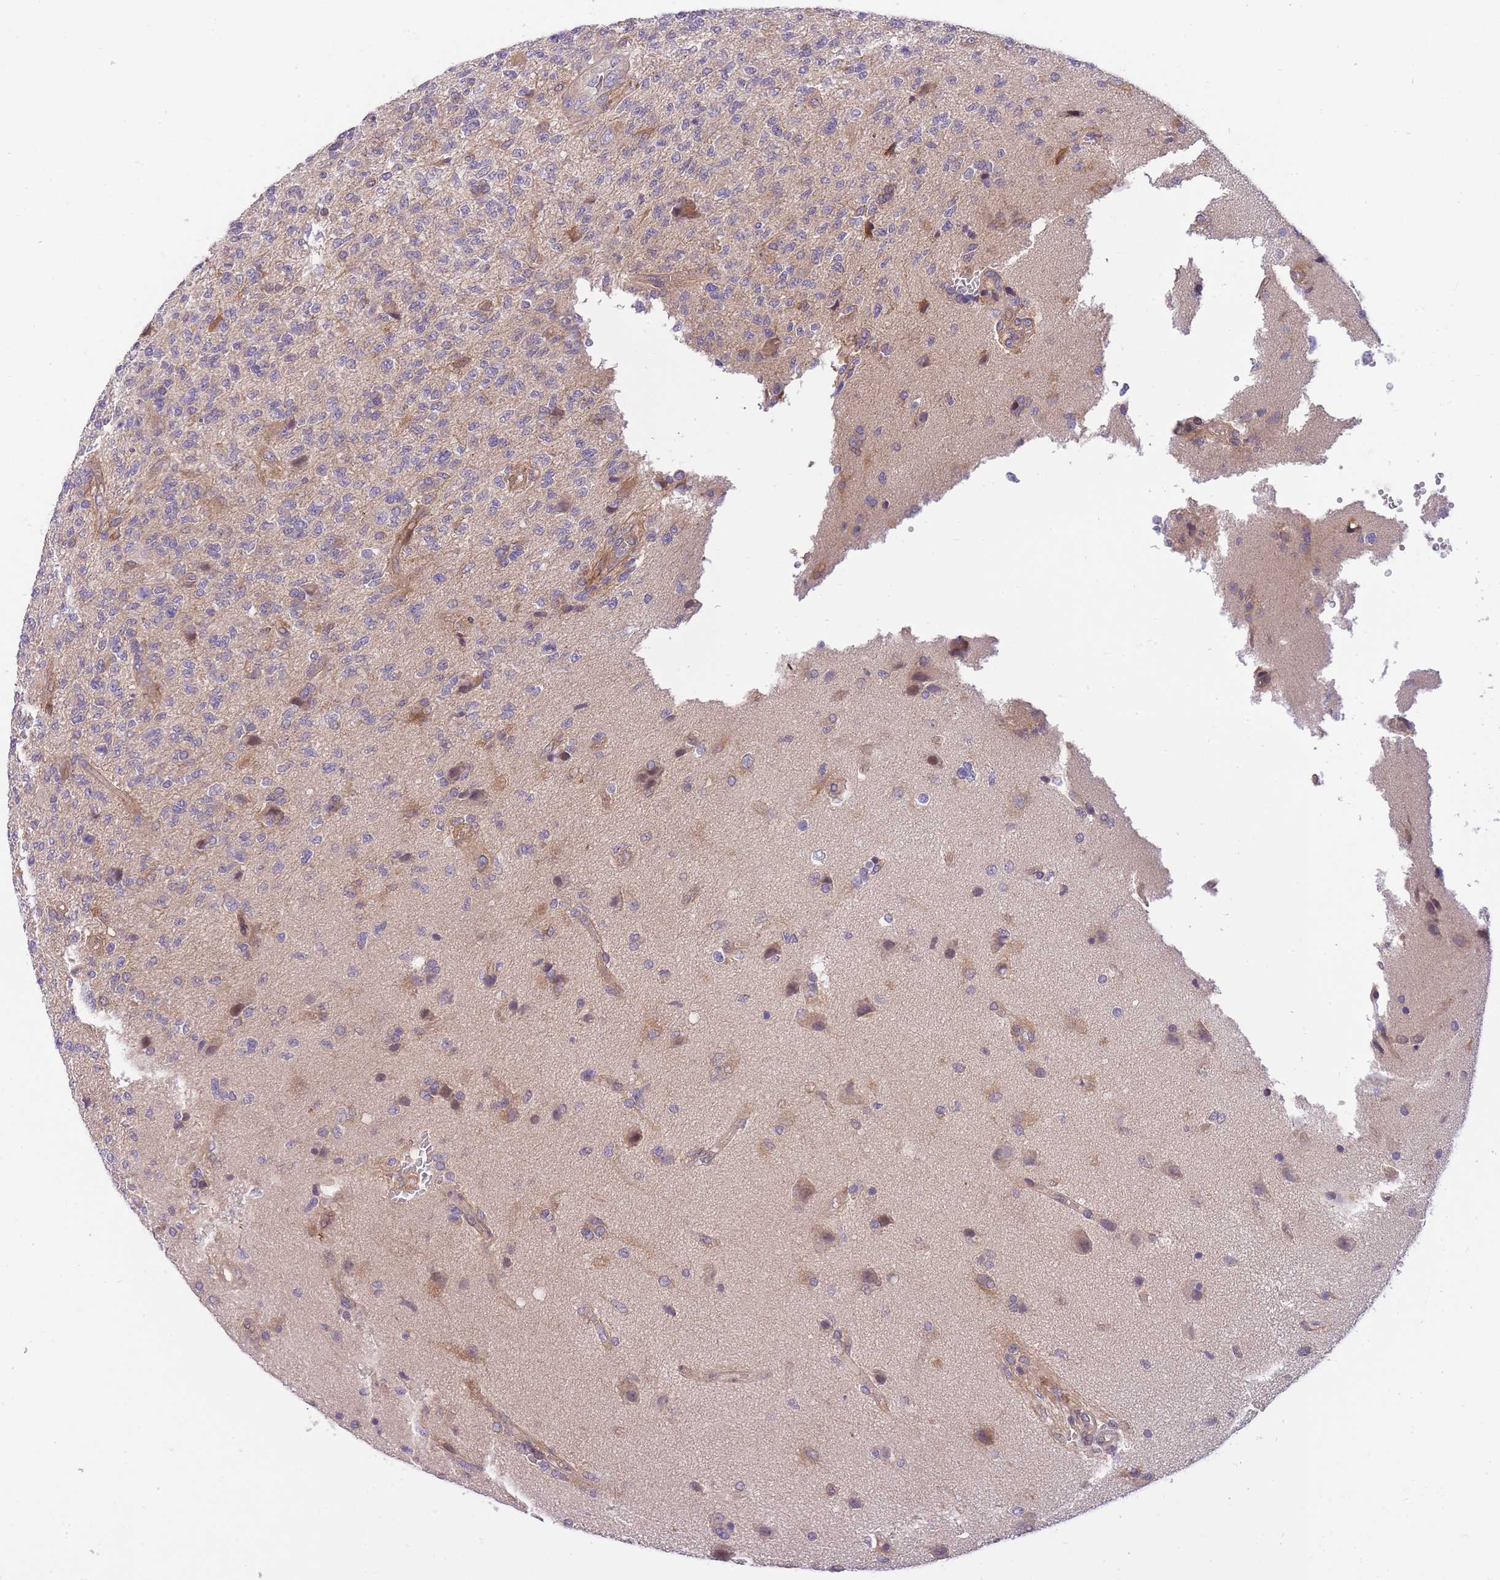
{"staining": {"intensity": "negative", "quantity": "none", "location": "none"}, "tissue": "glioma", "cell_type": "Tumor cells", "image_type": "cancer", "snomed": [{"axis": "morphology", "description": "Glioma, malignant, High grade"}, {"axis": "topography", "description": "Brain"}], "caption": "Malignant high-grade glioma stained for a protein using immunohistochemistry exhibits no staining tumor cells.", "gene": "CRYGN", "patient": {"sex": "male", "age": 56}}